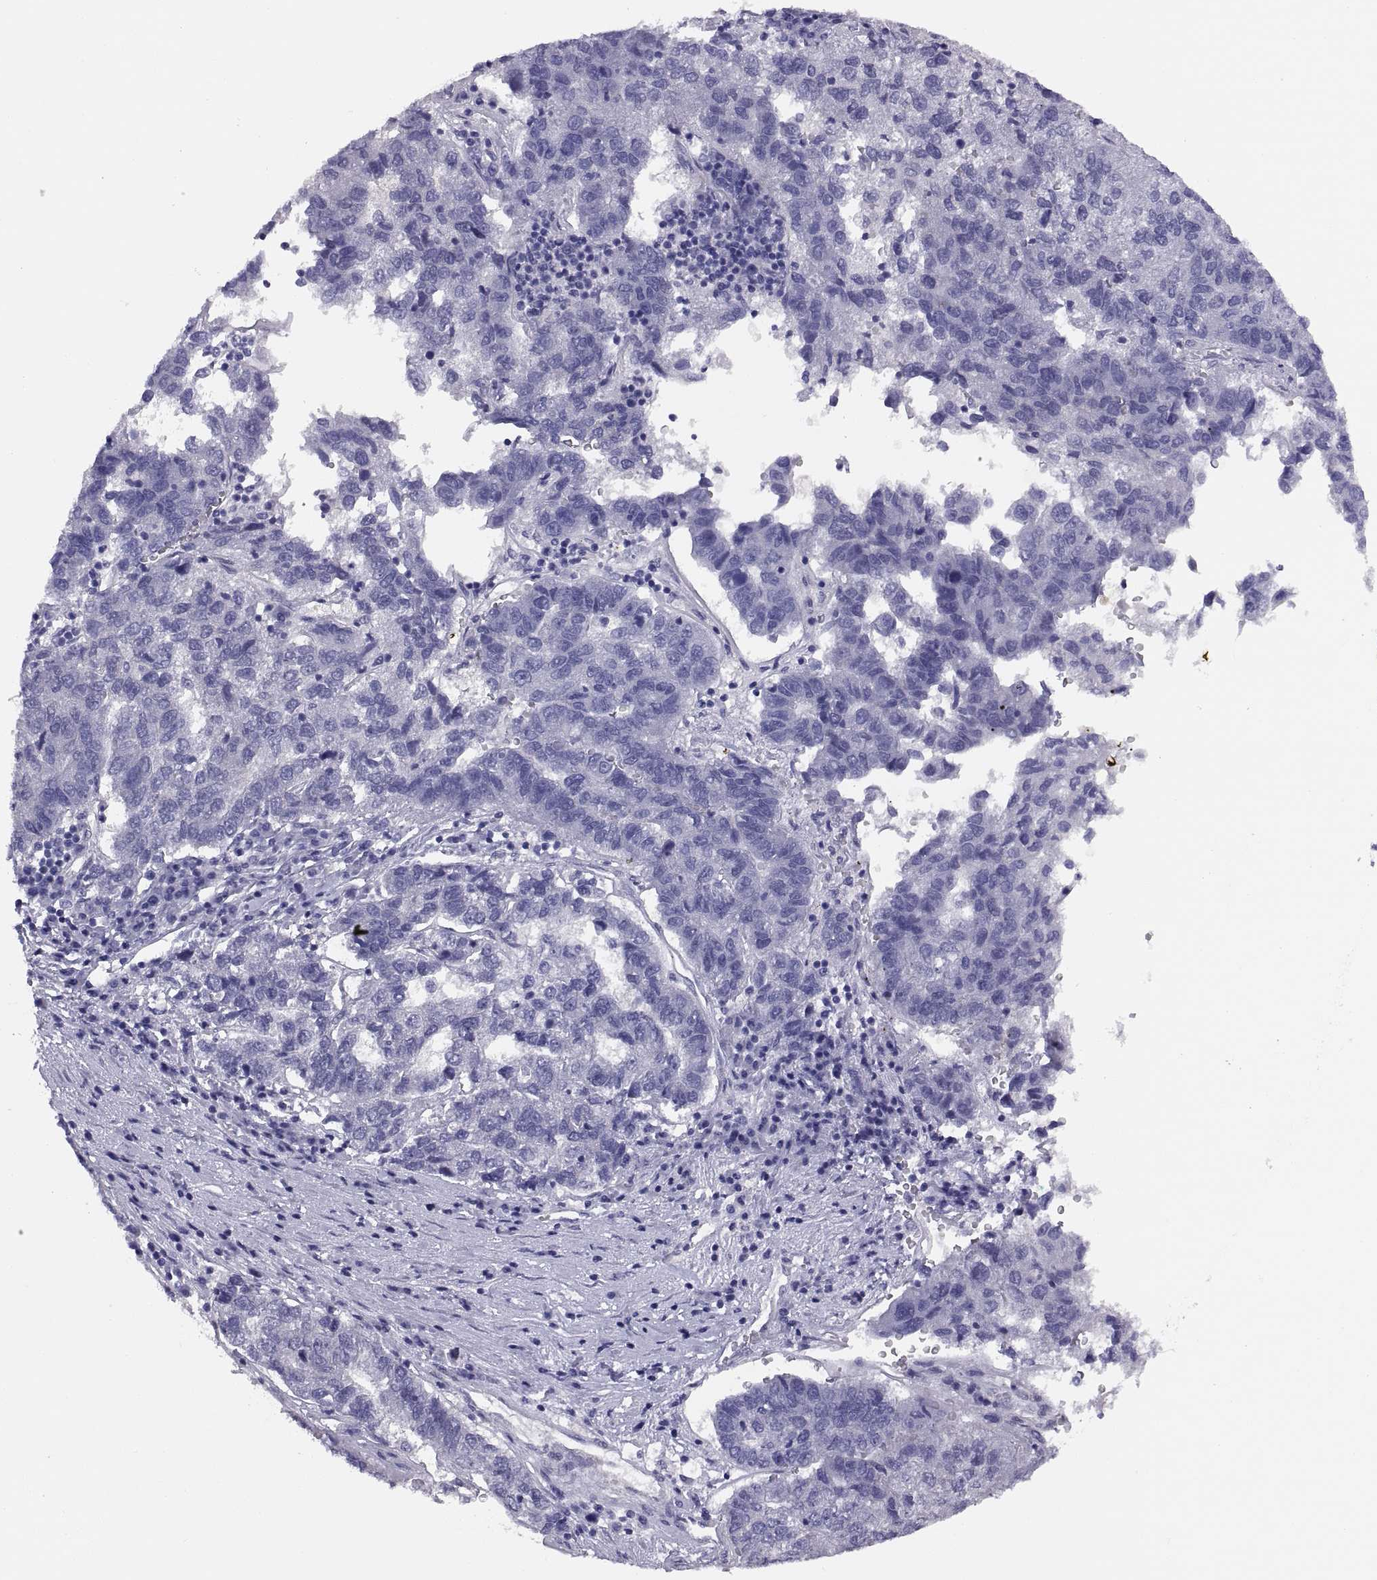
{"staining": {"intensity": "negative", "quantity": "none", "location": "none"}, "tissue": "pancreatic cancer", "cell_type": "Tumor cells", "image_type": "cancer", "snomed": [{"axis": "morphology", "description": "Adenocarcinoma, NOS"}, {"axis": "topography", "description": "Pancreas"}], "caption": "The micrograph shows no significant expression in tumor cells of adenocarcinoma (pancreatic).", "gene": "STRC", "patient": {"sex": "female", "age": 61}}